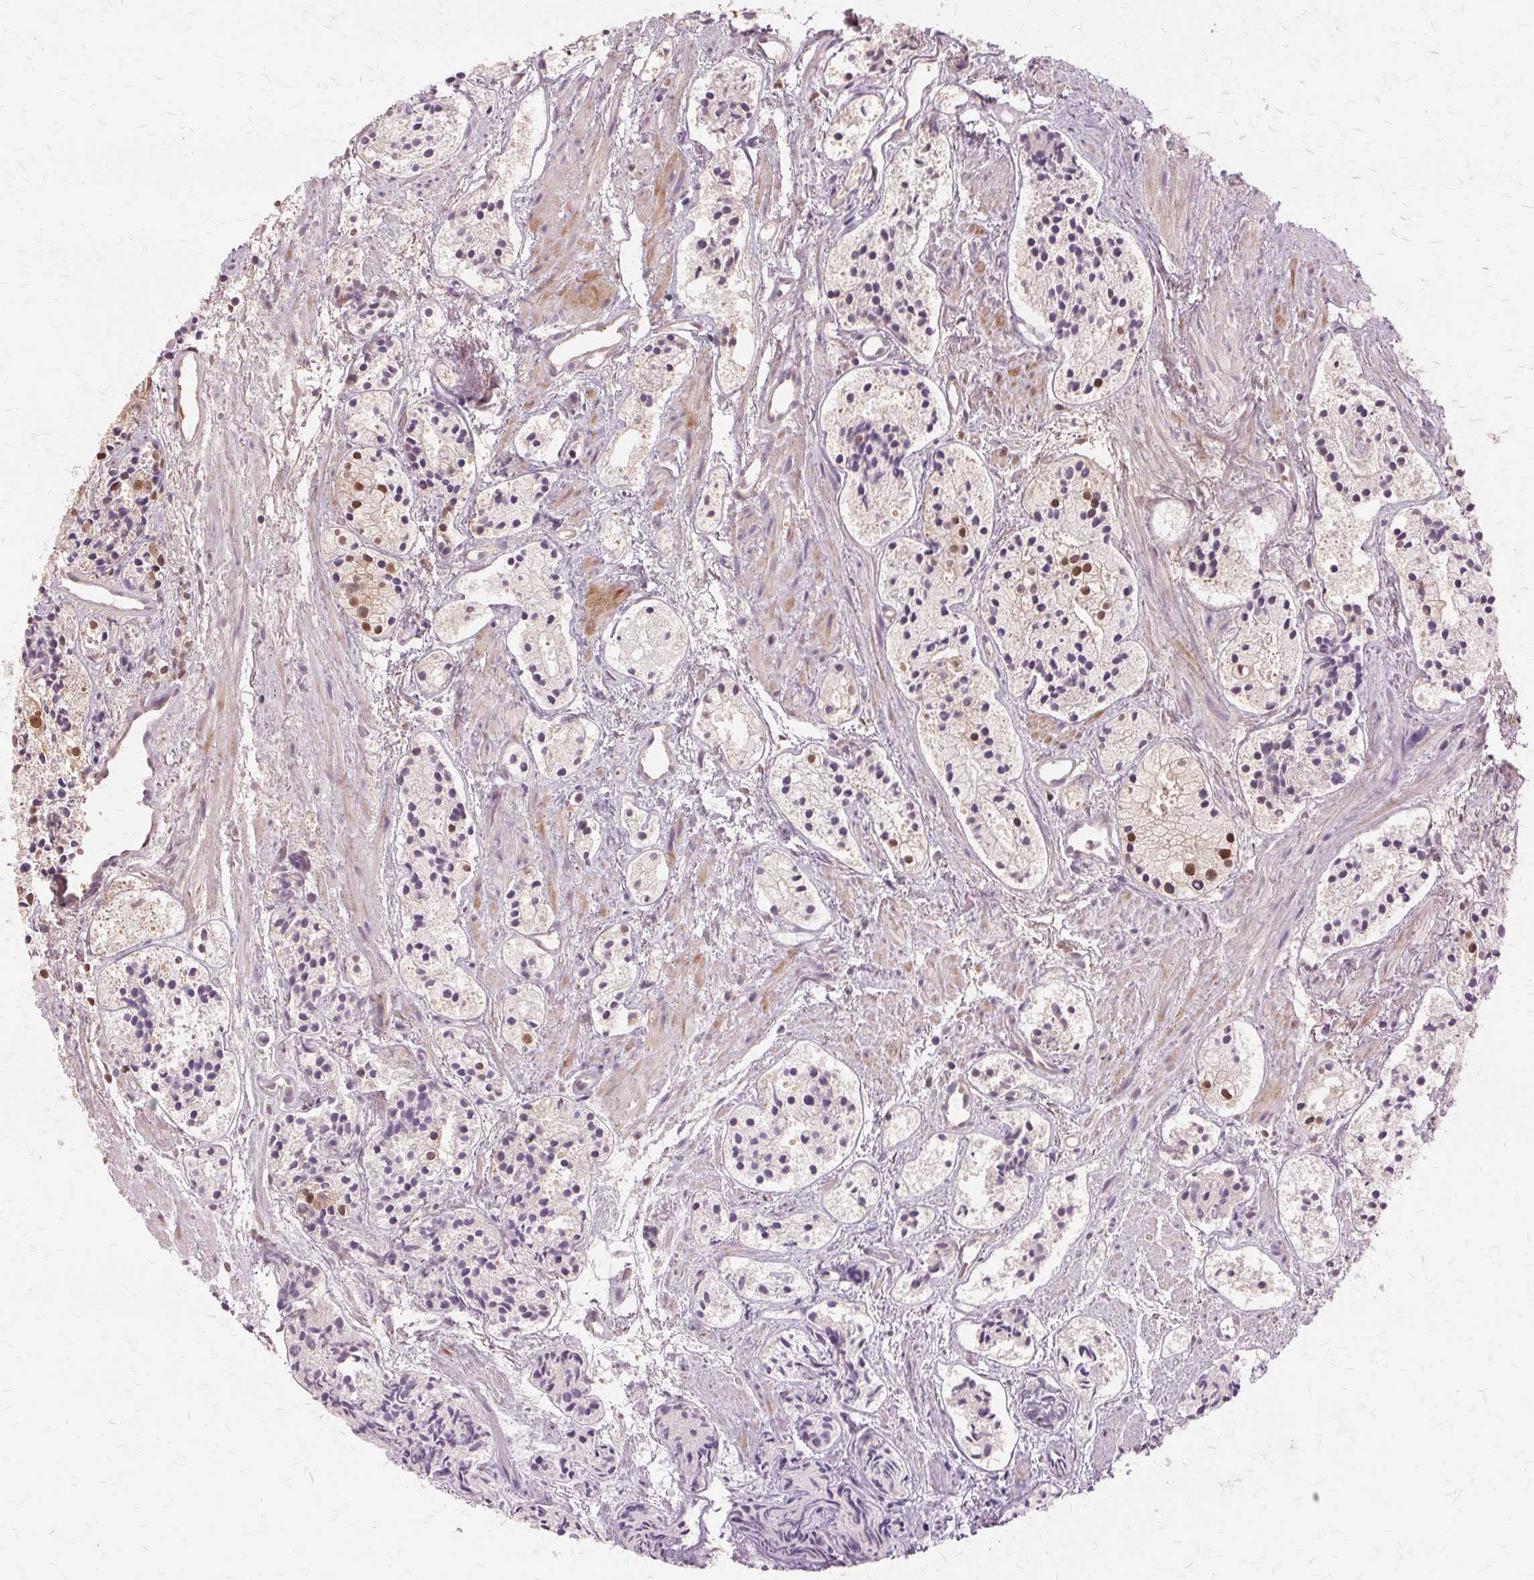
{"staining": {"intensity": "moderate", "quantity": "25%-75%", "location": "nuclear"}, "tissue": "prostate cancer", "cell_type": "Tumor cells", "image_type": "cancer", "snomed": [{"axis": "morphology", "description": "Adenocarcinoma, High grade"}, {"axis": "topography", "description": "Prostate"}], "caption": "Immunohistochemical staining of human prostate adenocarcinoma (high-grade) demonstrates medium levels of moderate nuclear protein expression in about 25%-75% of tumor cells. The protein of interest is stained brown, and the nuclei are stained in blue (DAB (3,3'-diaminobenzidine) IHC with brightfield microscopy, high magnification).", "gene": "PRMT5", "patient": {"sex": "male", "age": 85}}